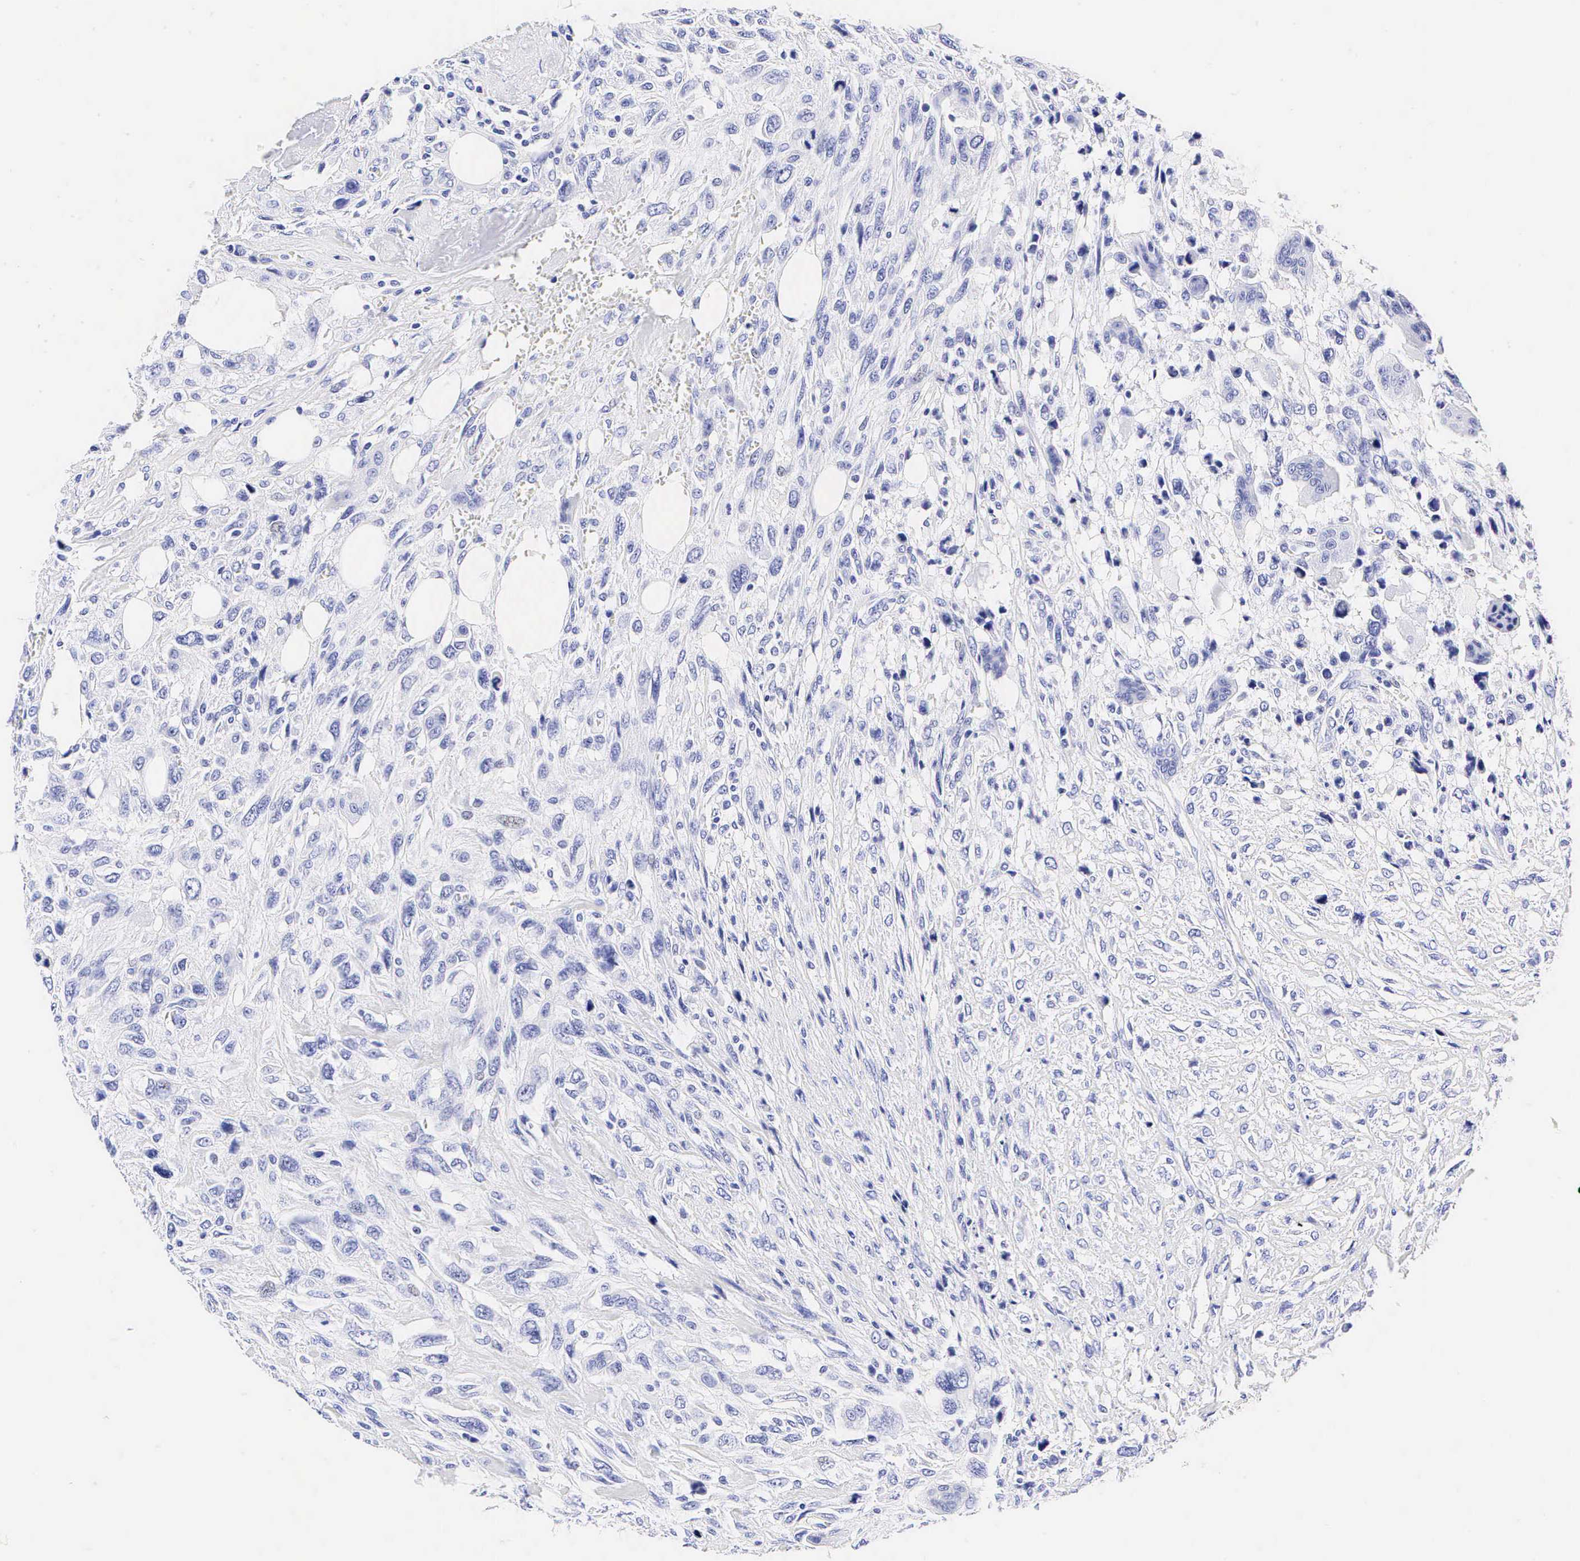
{"staining": {"intensity": "negative", "quantity": "none", "location": "none"}, "tissue": "breast cancer", "cell_type": "Tumor cells", "image_type": "cancer", "snomed": [{"axis": "morphology", "description": "Neoplasm, malignant, NOS"}, {"axis": "topography", "description": "Breast"}], "caption": "DAB (3,3'-diaminobenzidine) immunohistochemical staining of human malignant neoplasm (breast) reveals no significant expression in tumor cells.", "gene": "CALD1", "patient": {"sex": "female", "age": 50}}